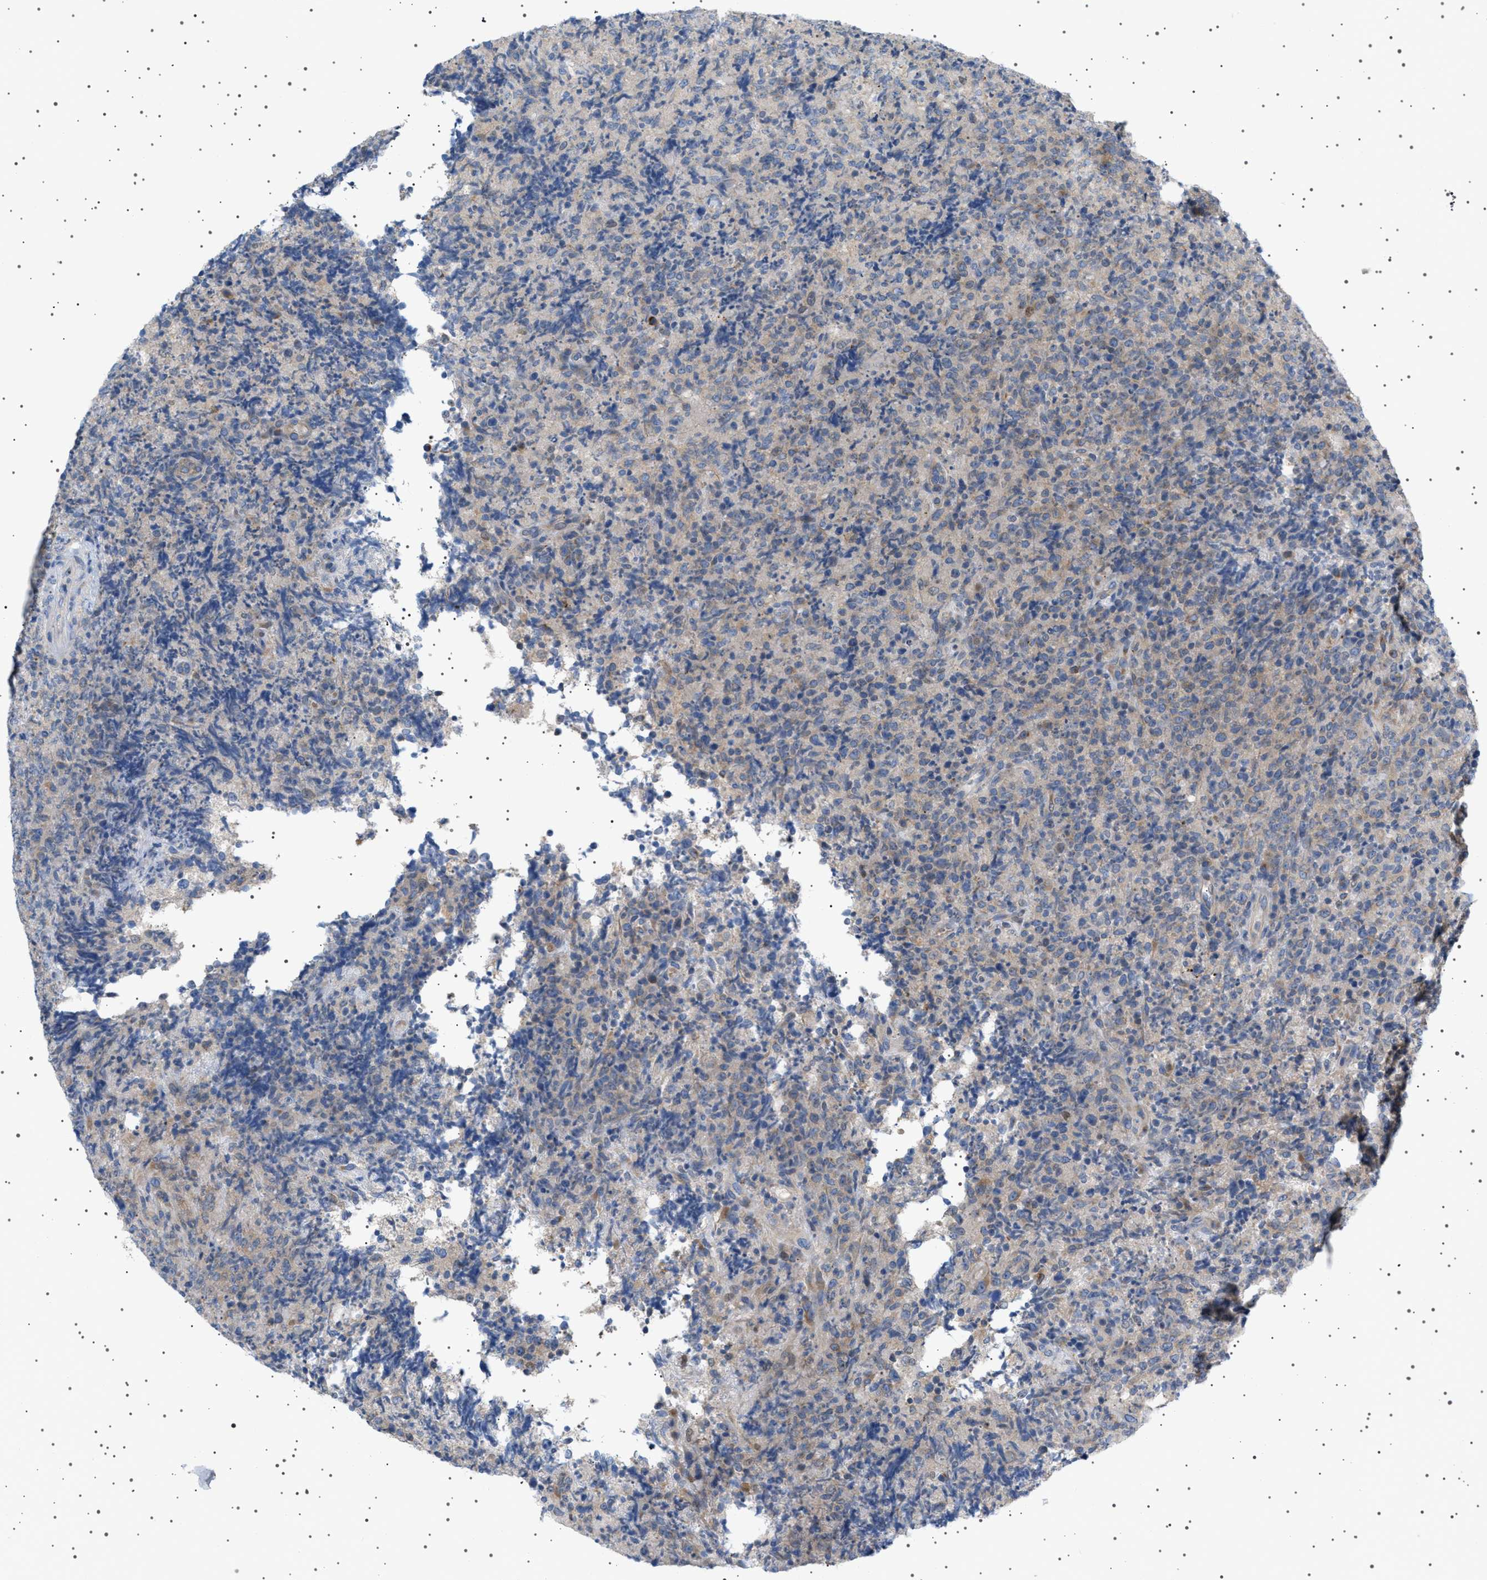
{"staining": {"intensity": "negative", "quantity": "none", "location": "none"}, "tissue": "lymphoma", "cell_type": "Tumor cells", "image_type": "cancer", "snomed": [{"axis": "morphology", "description": "Malignant lymphoma, non-Hodgkin's type, High grade"}, {"axis": "topography", "description": "Tonsil"}], "caption": "Tumor cells are negative for brown protein staining in malignant lymphoma, non-Hodgkin's type (high-grade). The staining was performed using DAB to visualize the protein expression in brown, while the nuclei were stained in blue with hematoxylin (Magnification: 20x).", "gene": "ADCY10", "patient": {"sex": "female", "age": 36}}